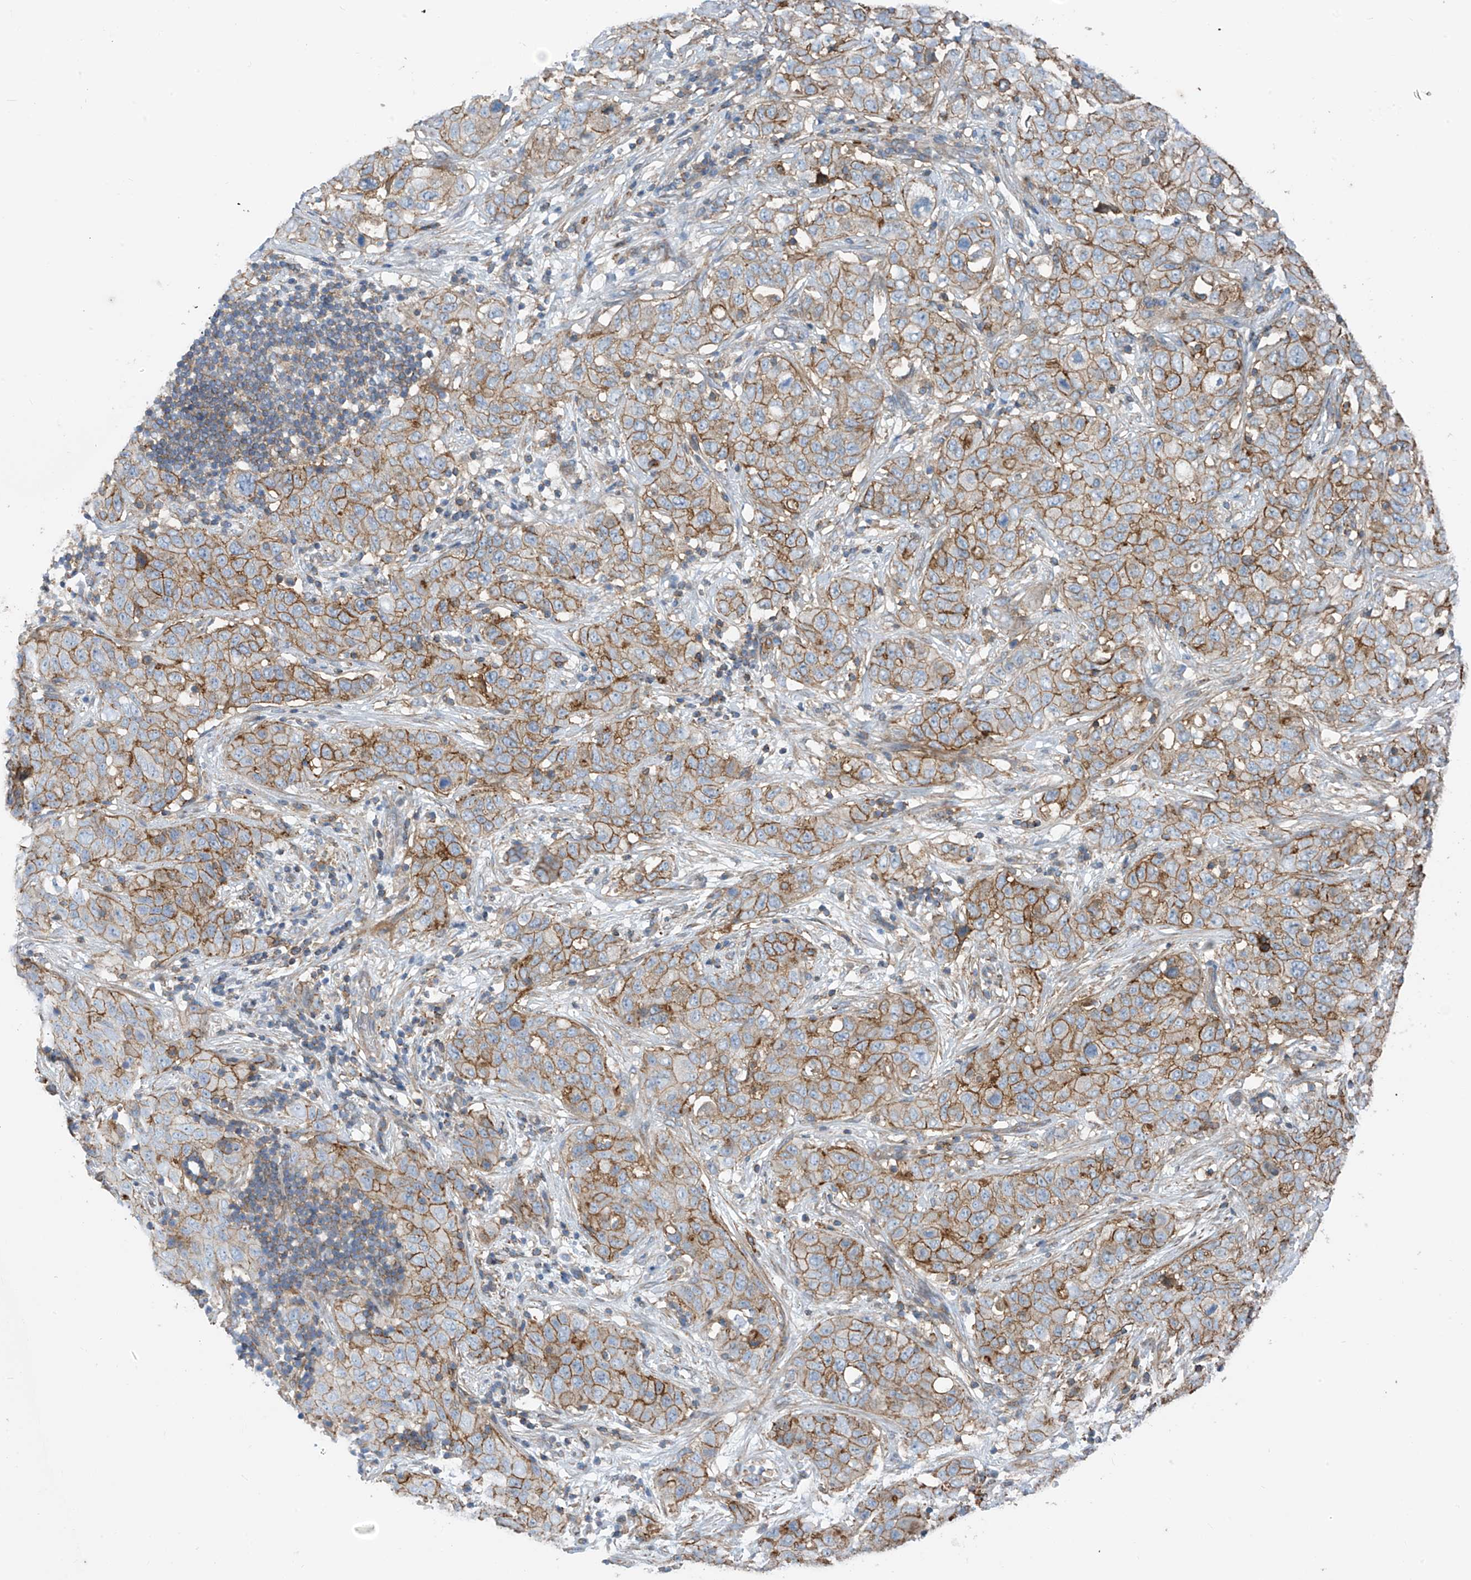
{"staining": {"intensity": "moderate", "quantity": ">75%", "location": "cytoplasmic/membranous"}, "tissue": "stomach cancer", "cell_type": "Tumor cells", "image_type": "cancer", "snomed": [{"axis": "morphology", "description": "Normal tissue, NOS"}, {"axis": "morphology", "description": "Adenocarcinoma, NOS"}, {"axis": "topography", "description": "Lymph node"}, {"axis": "topography", "description": "Stomach"}], "caption": "A brown stain highlights moderate cytoplasmic/membranous positivity of a protein in human stomach cancer (adenocarcinoma) tumor cells.", "gene": "SLC1A5", "patient": {"sex": "male", "age": 48}}